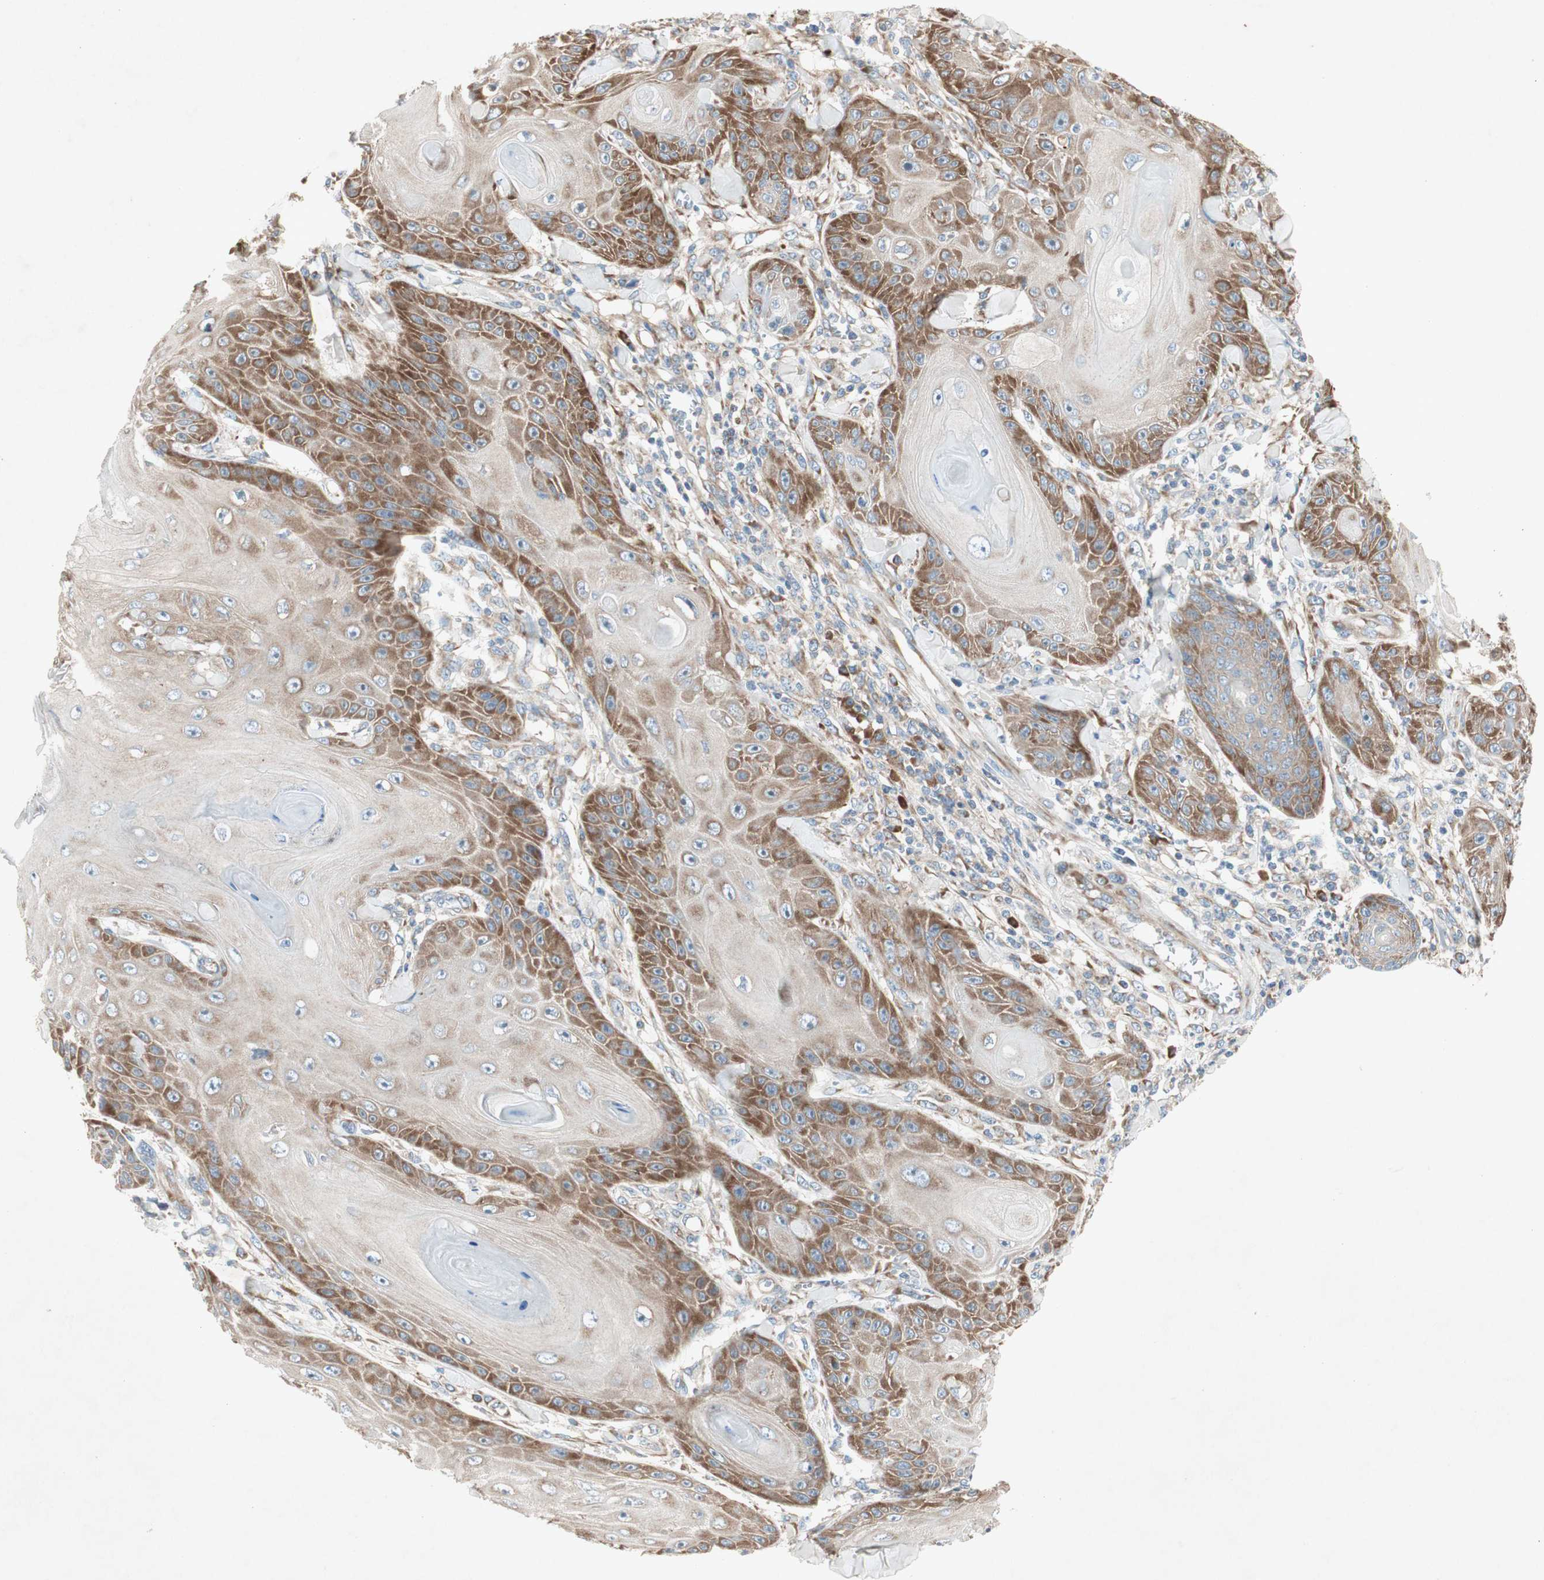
{"staining": {"intensity": "moderate", "quantity": ">75%", "location": "cytoplasmic/membranous"}, "tissue": "skin cancer", "cell_type": "Tumor cells", "image_type": "cancer", "snomed": [{"axis": "morphology", "description": "Squamous cell carcinoma, NOS"}, {"axis": "topography", "description": "Skin"}], "caption": "The image reveals staining of squamous cell carcinoma (skin), revealing moderate cytoplasmic/membranous protein positivity (brown color) within tumor cells. The protein is shown in brown color, while the nuclei are stained blue.", "gene": "RPL23", "patient": {"sex": "female", "age": 78}}